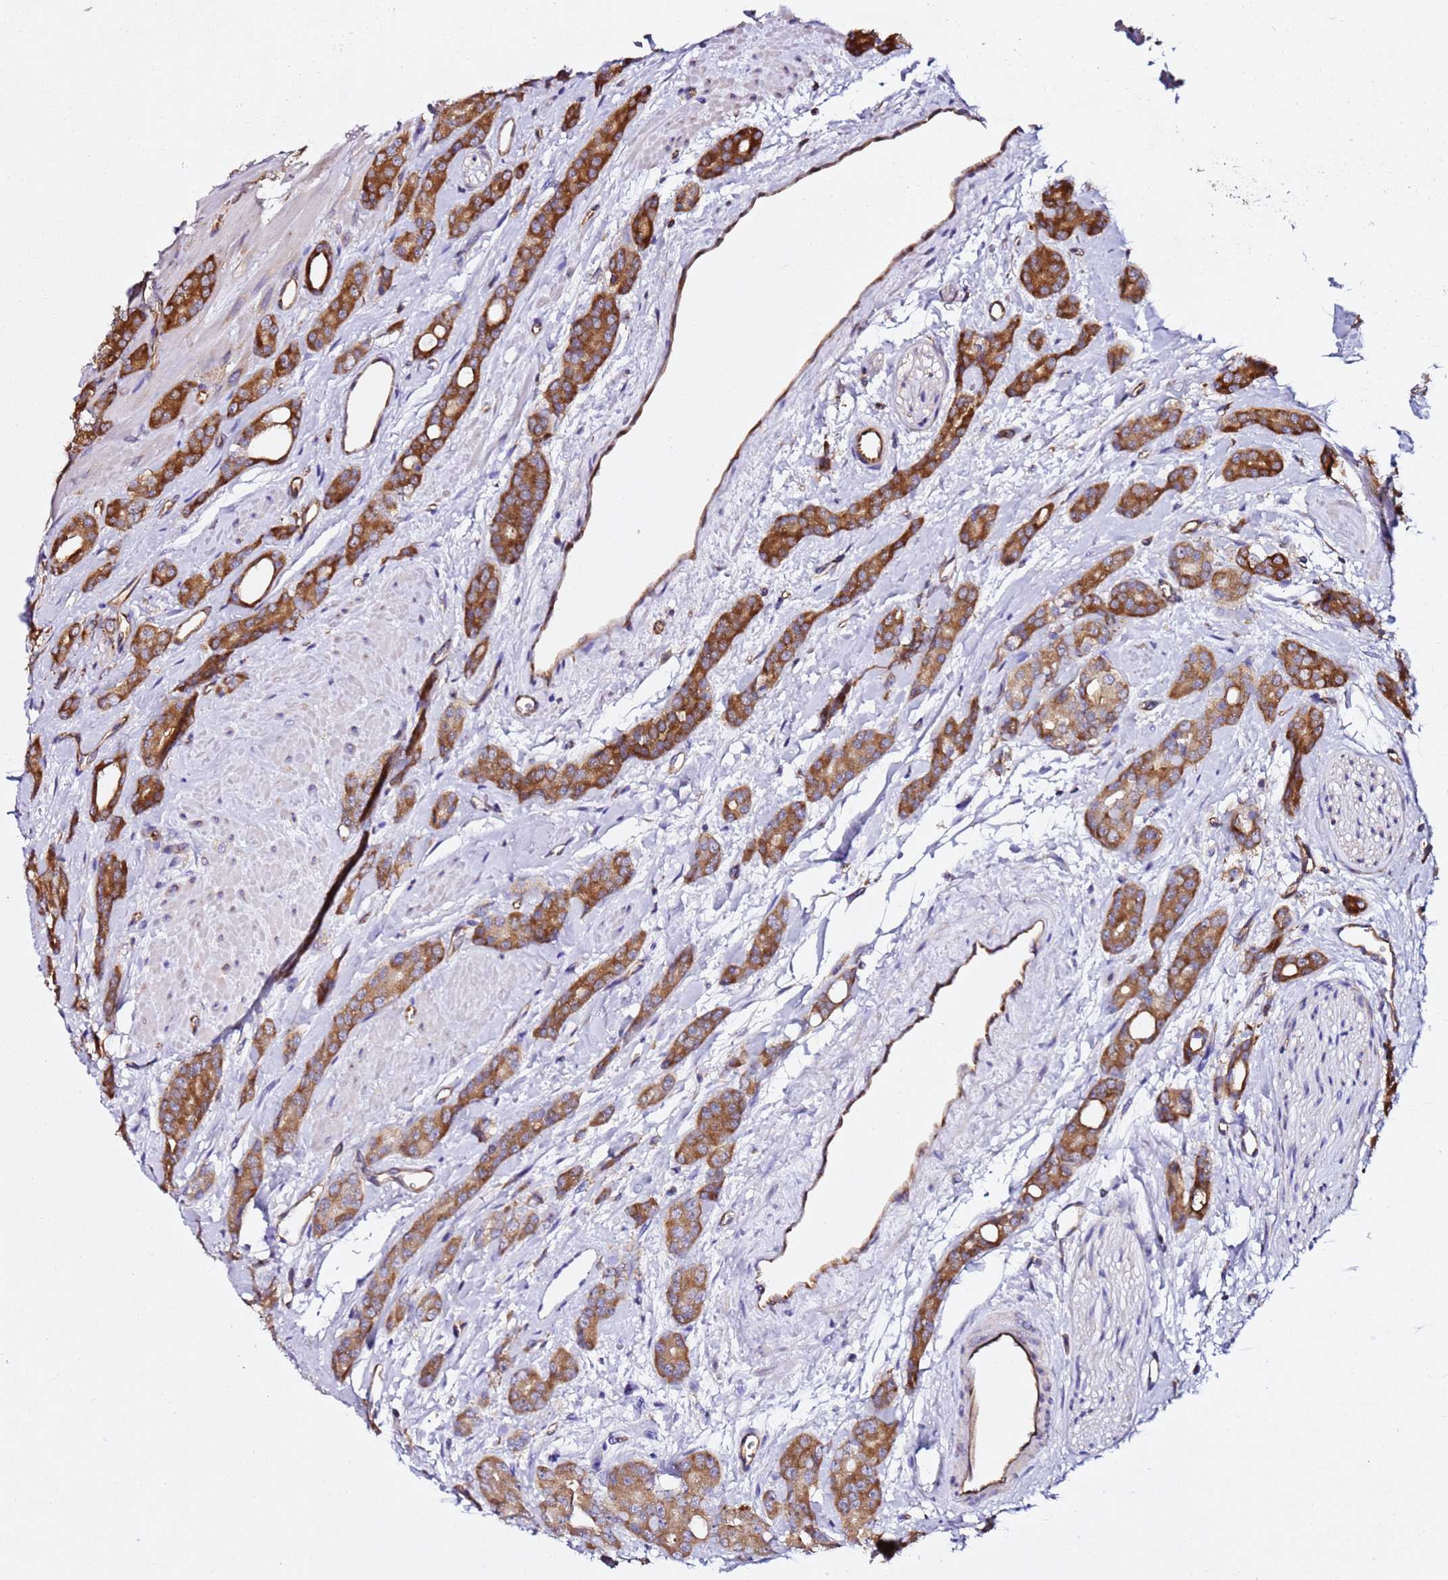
{"staining": {"intensity": "strong", "quantity": "25%-75%", "location": "cytoplasmic/membranous"}, "tissue": "prostate cancer", "cell_type": "Tumor cells", "image_type": "cancer", "snomed": [{"axis": "morphology", "description": "Adenocarcinoma, High grade"}, {"axis": "topography", "description": "Prostate"}], "caption": "Immunohistochemical staining of human prostate high-grade adenocarcinoma displays strong cytoplasmic/membranous protein expression in about 25%-75% of tumor cells. (DAB (3,3'-diaminobenzidine) IHC with brightfield microscopy, high magnification).", "gene": "TPST1", "patient": {"sex": "male", "age": 62}}